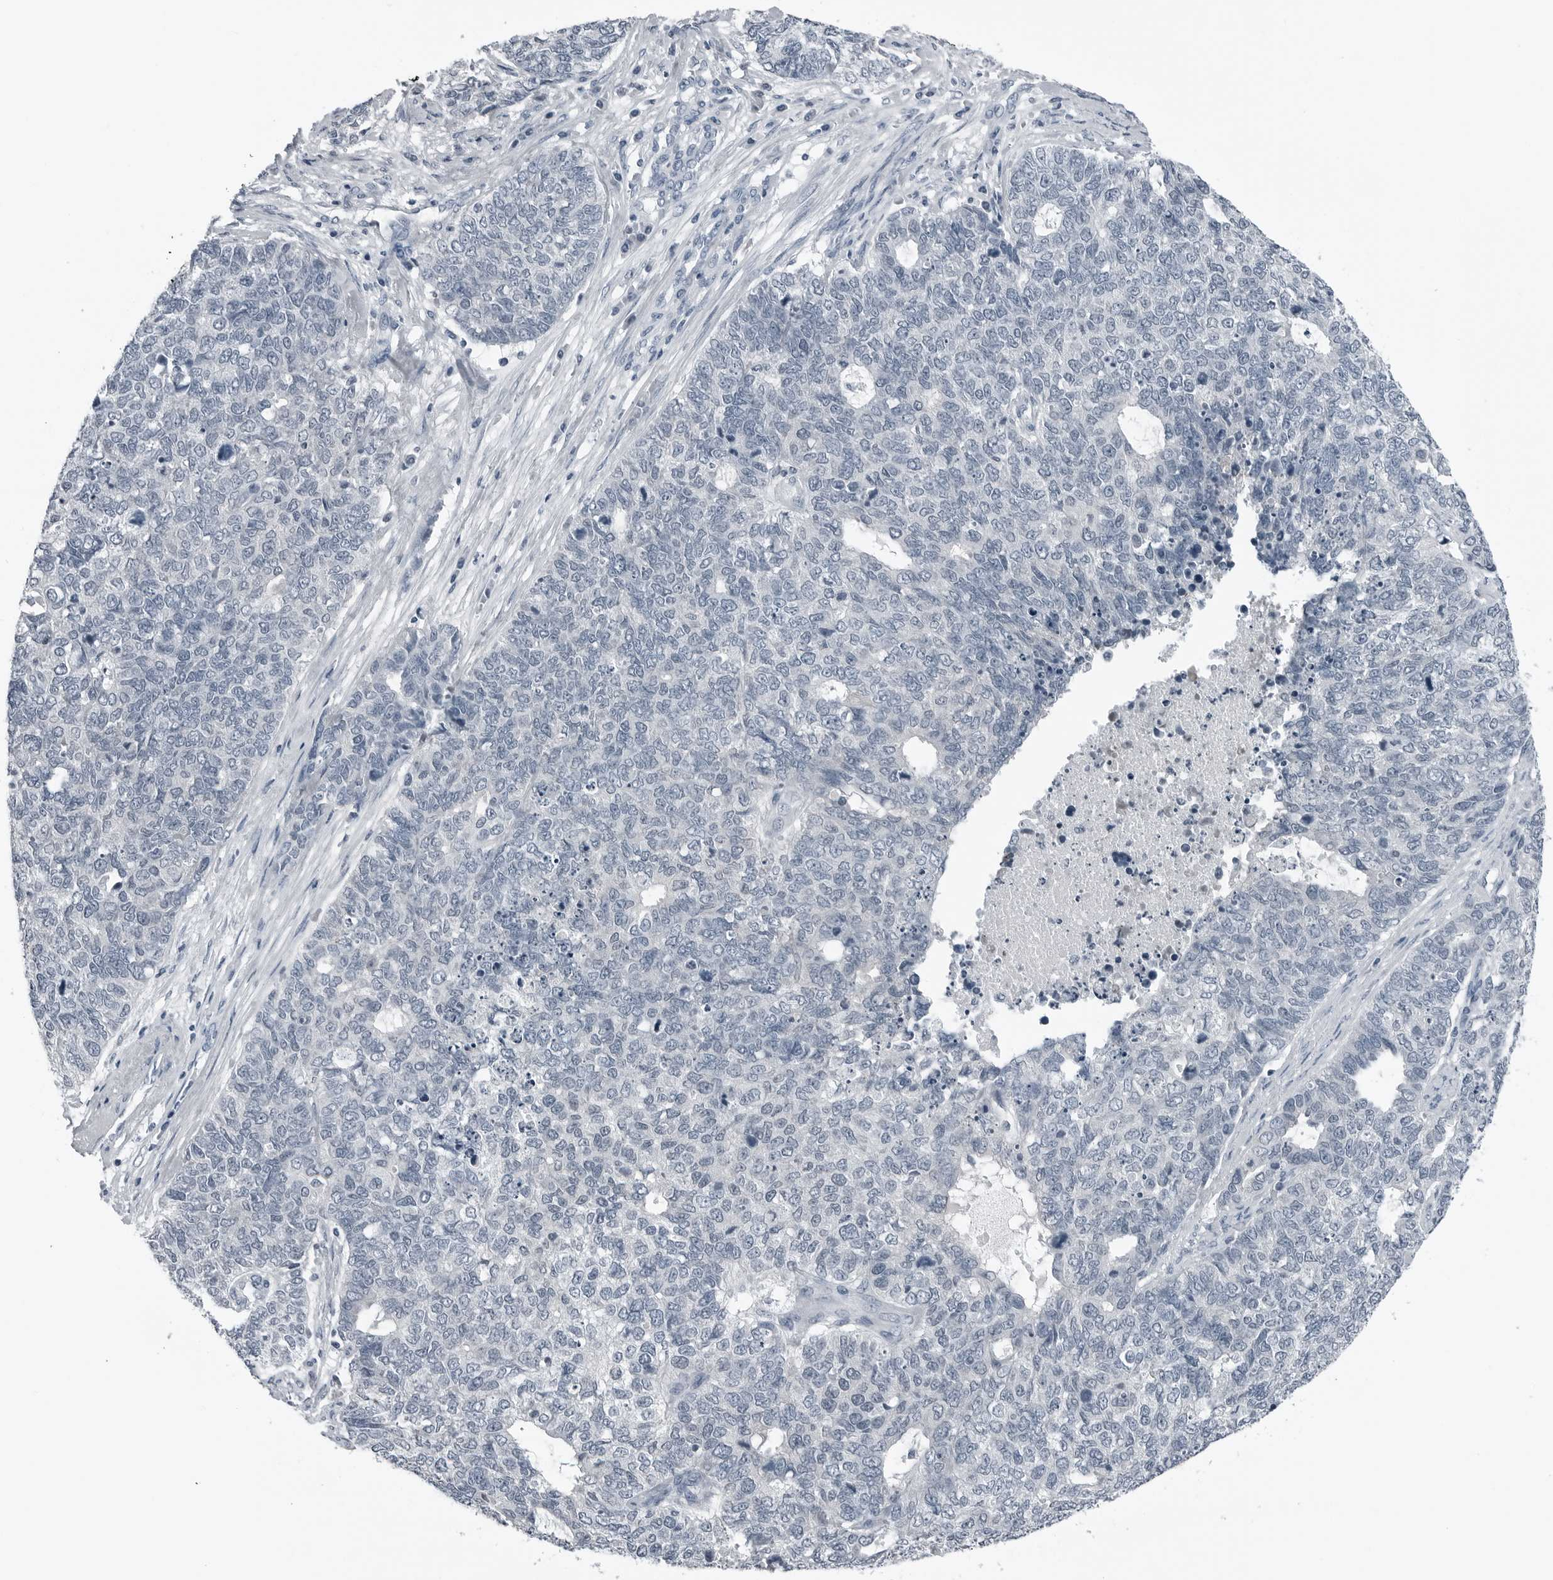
{"staining": {"intensity": "negative", "quantity": "none", "location": "none"}, "tissue": "cervical cancer", "cell_type": "Tumor cells", "image_type": "cancer", "snomed": [{"axis": "morphology", "description": "Squamous cell carcinoma, NOS"}, {"axis": "topography", "description": "Cervix"}], "caption": "DAB (3,3'-diaminobenzidine) immunohistochemical staining of human cervical cancer exhibits no significant positivity in tumor cells. Nuclei are stained in blue.", "gene": "SPINK1", "patient": {"sex": "female", "age": 63}}